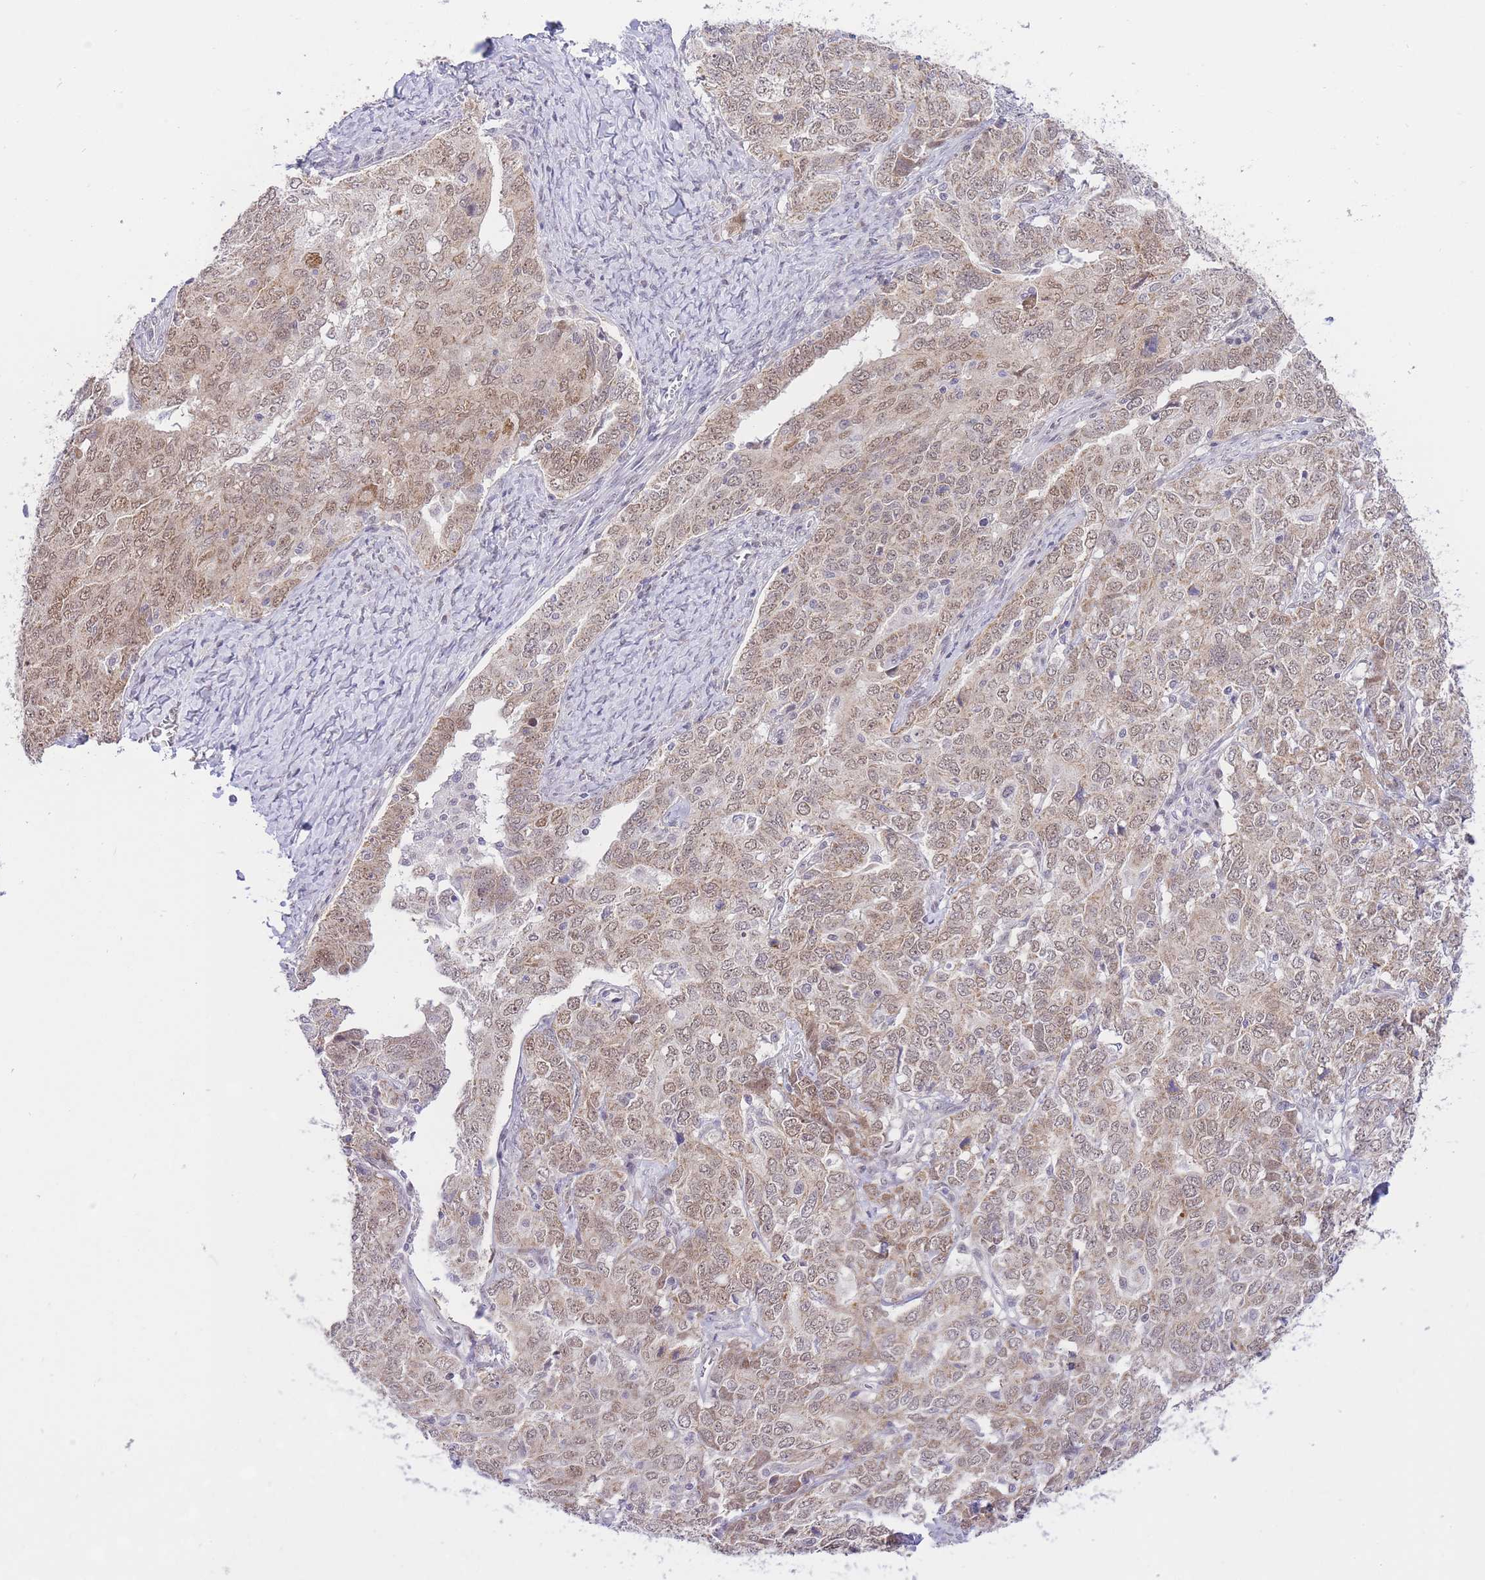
{"staining": {"intensity": "moderate", "quantity": ">75%", "location": "nuclear"}, "tissue": "ovarian cancer", "cell_type": "Tumor cells", "image_type": "cancer", "snomed": [{"axis": "morphology", "description": "Carcinoma, endometroid"}, {"axis": "topography", "description": "Ovary"}], "caption": "Endometroid carcinoma (ovarian) stained with a brown dye exhibits moderate nuclear positive staining in approximately >75% of tumor cells.", "gene": "UBXN7", "patient": {"sex": "female", "age": 62}}